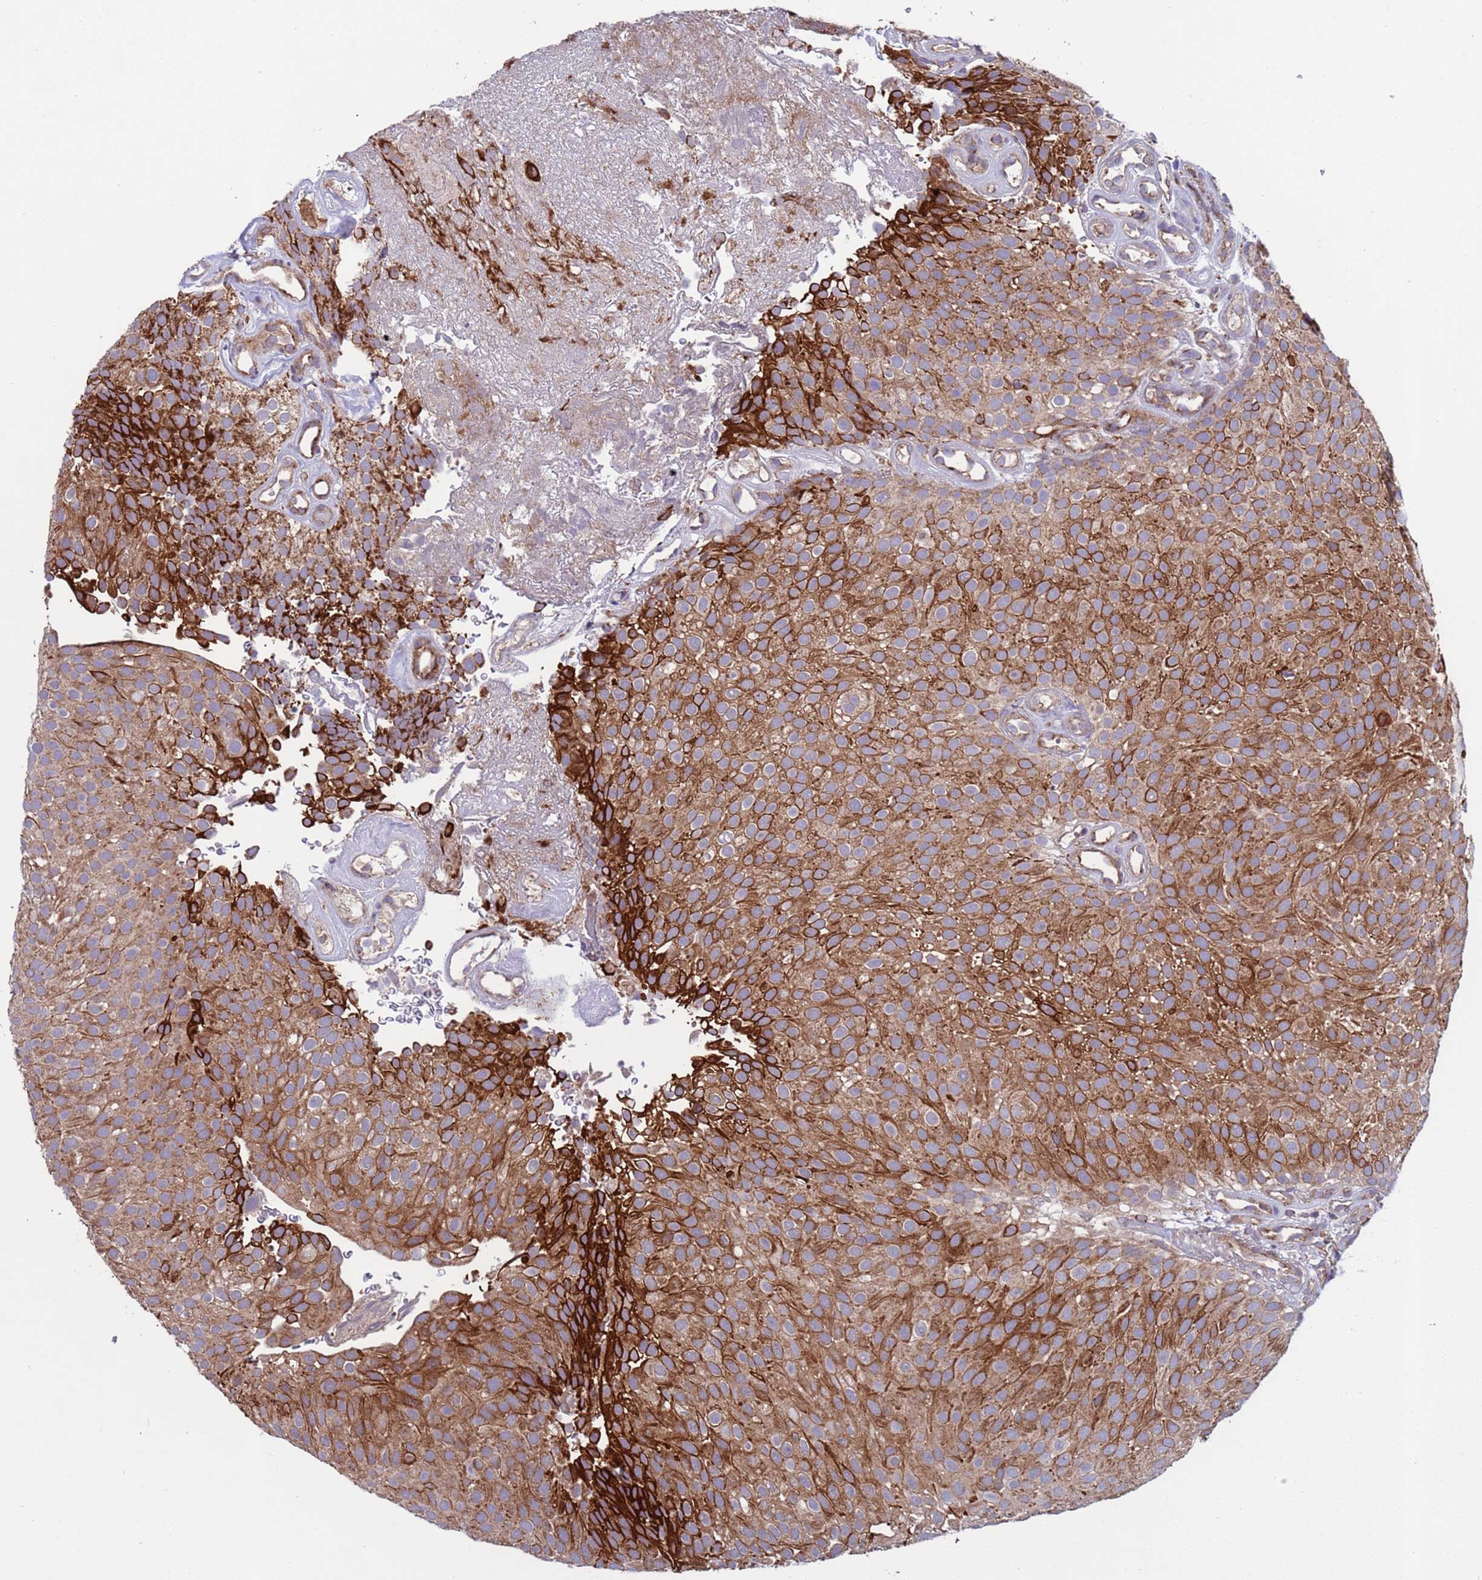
{"staining": {"intensity": "moderate", "quantity": ">75%", "location": "cytoplasmic/membranous"}, "tissue": "urothelial cancer", "cell_type": "Tumor cells", "image_type": "cancer", "snomed": [{"axis": "morphology", "description": "Urothelial carcinoma, Low grade"}, {"axis": "topography", "description": "Urinary bladder"}], "caption": "This micrograph demonstrates immunohistochemistry (IHC) staining of human urothelial cancer, with medium moderate cytoplasmic/membranous staining in about >75% of tumor cells.", "gene": "ACAD8", "patient": {"sex": "male", "age": 78}}